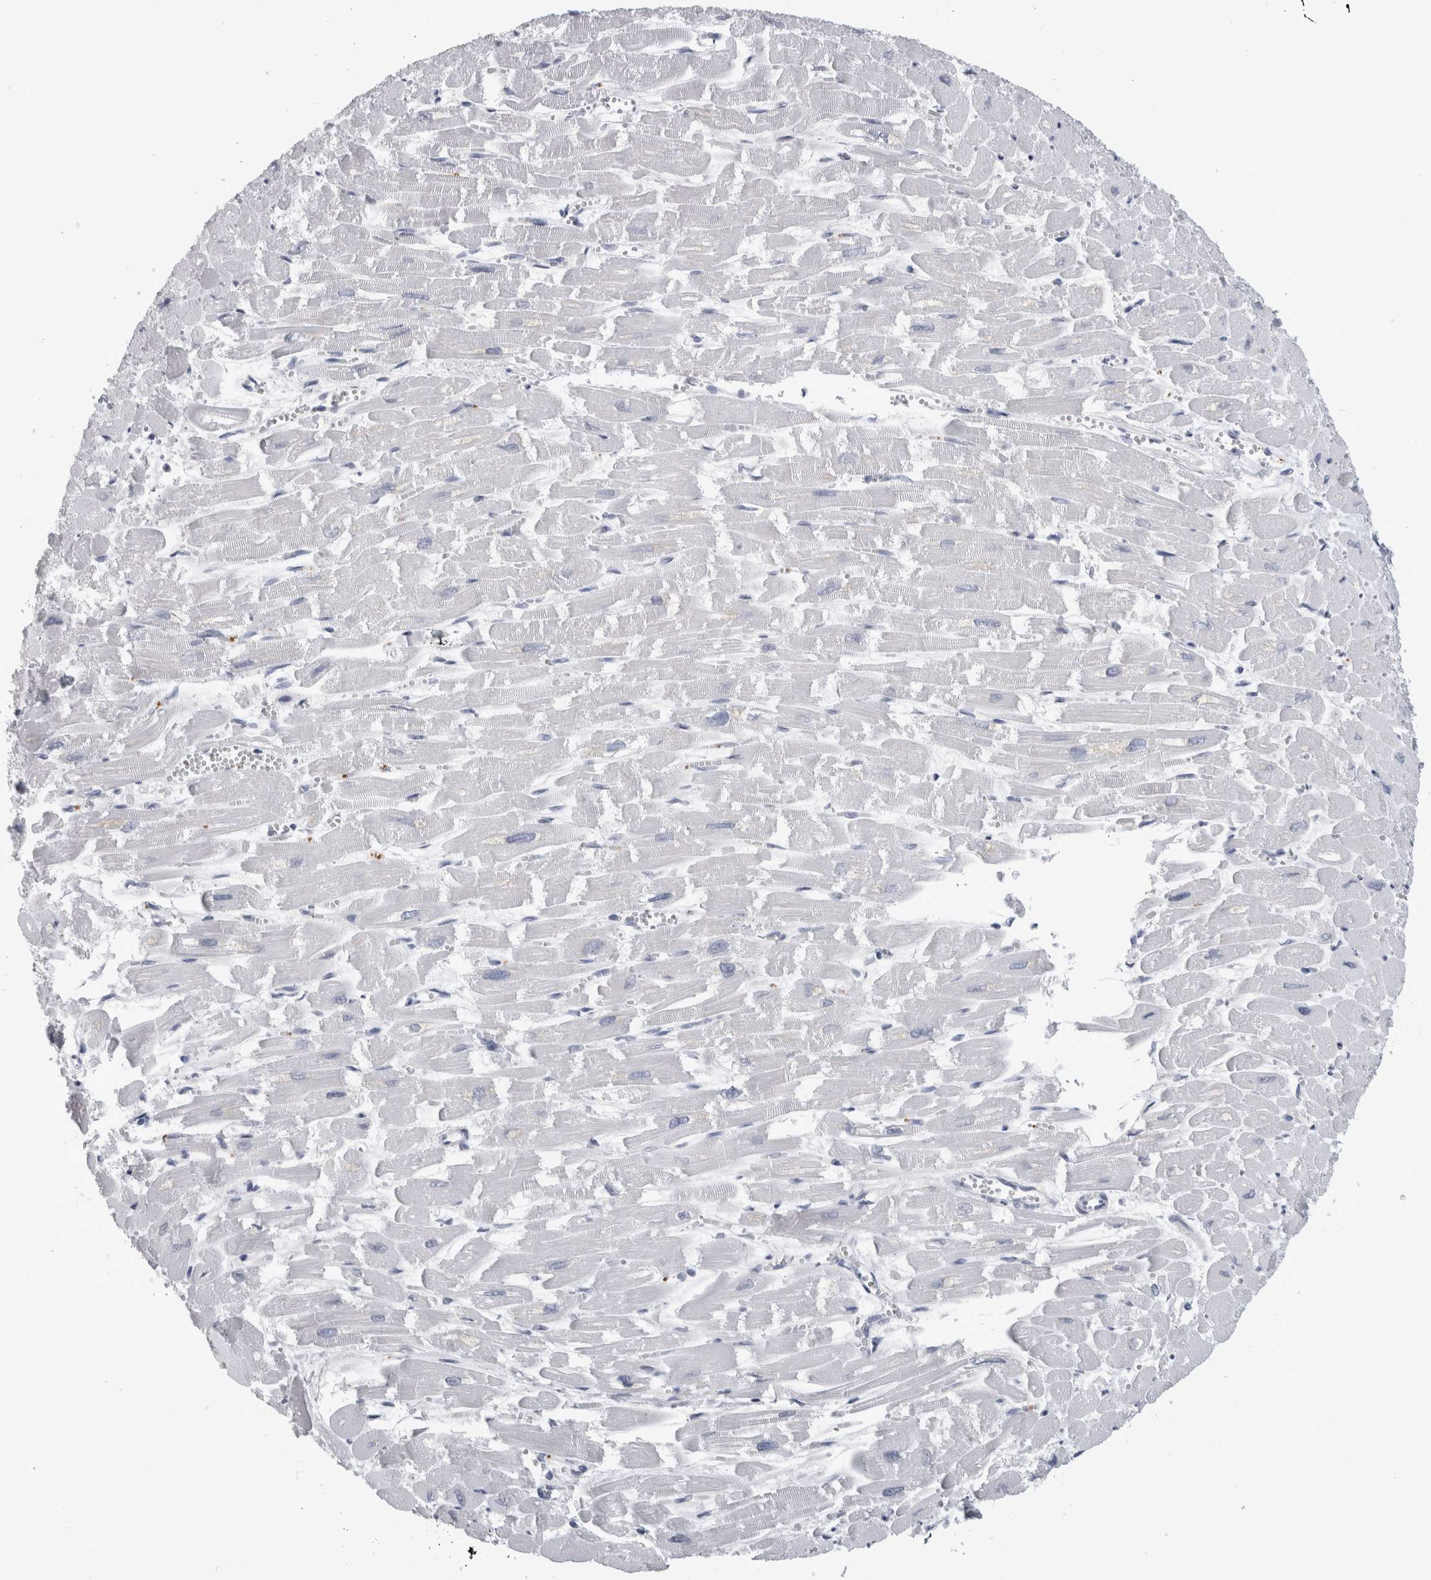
{"staining": {"intensity": "negative", "quantity": "none", "location": "none"}, "tissue": "heart muscle", "cell_type": "Cardiomyocytes", "image_type": "normal", "snomed": [{"axis": "morphology", "description": "Normal tissue, NOS"}, {"axis": "topography", "description": "Heart"}], "caption": "Cardiomyocytes show no significant positivity in normal heart muscle. (DAB (3,3'-diaminobenzidine) IHC visualized using brightfield microscopy, high magnification).", "gene": "ALDH8A1", "patient": {"sex": "male", "age": 54}}